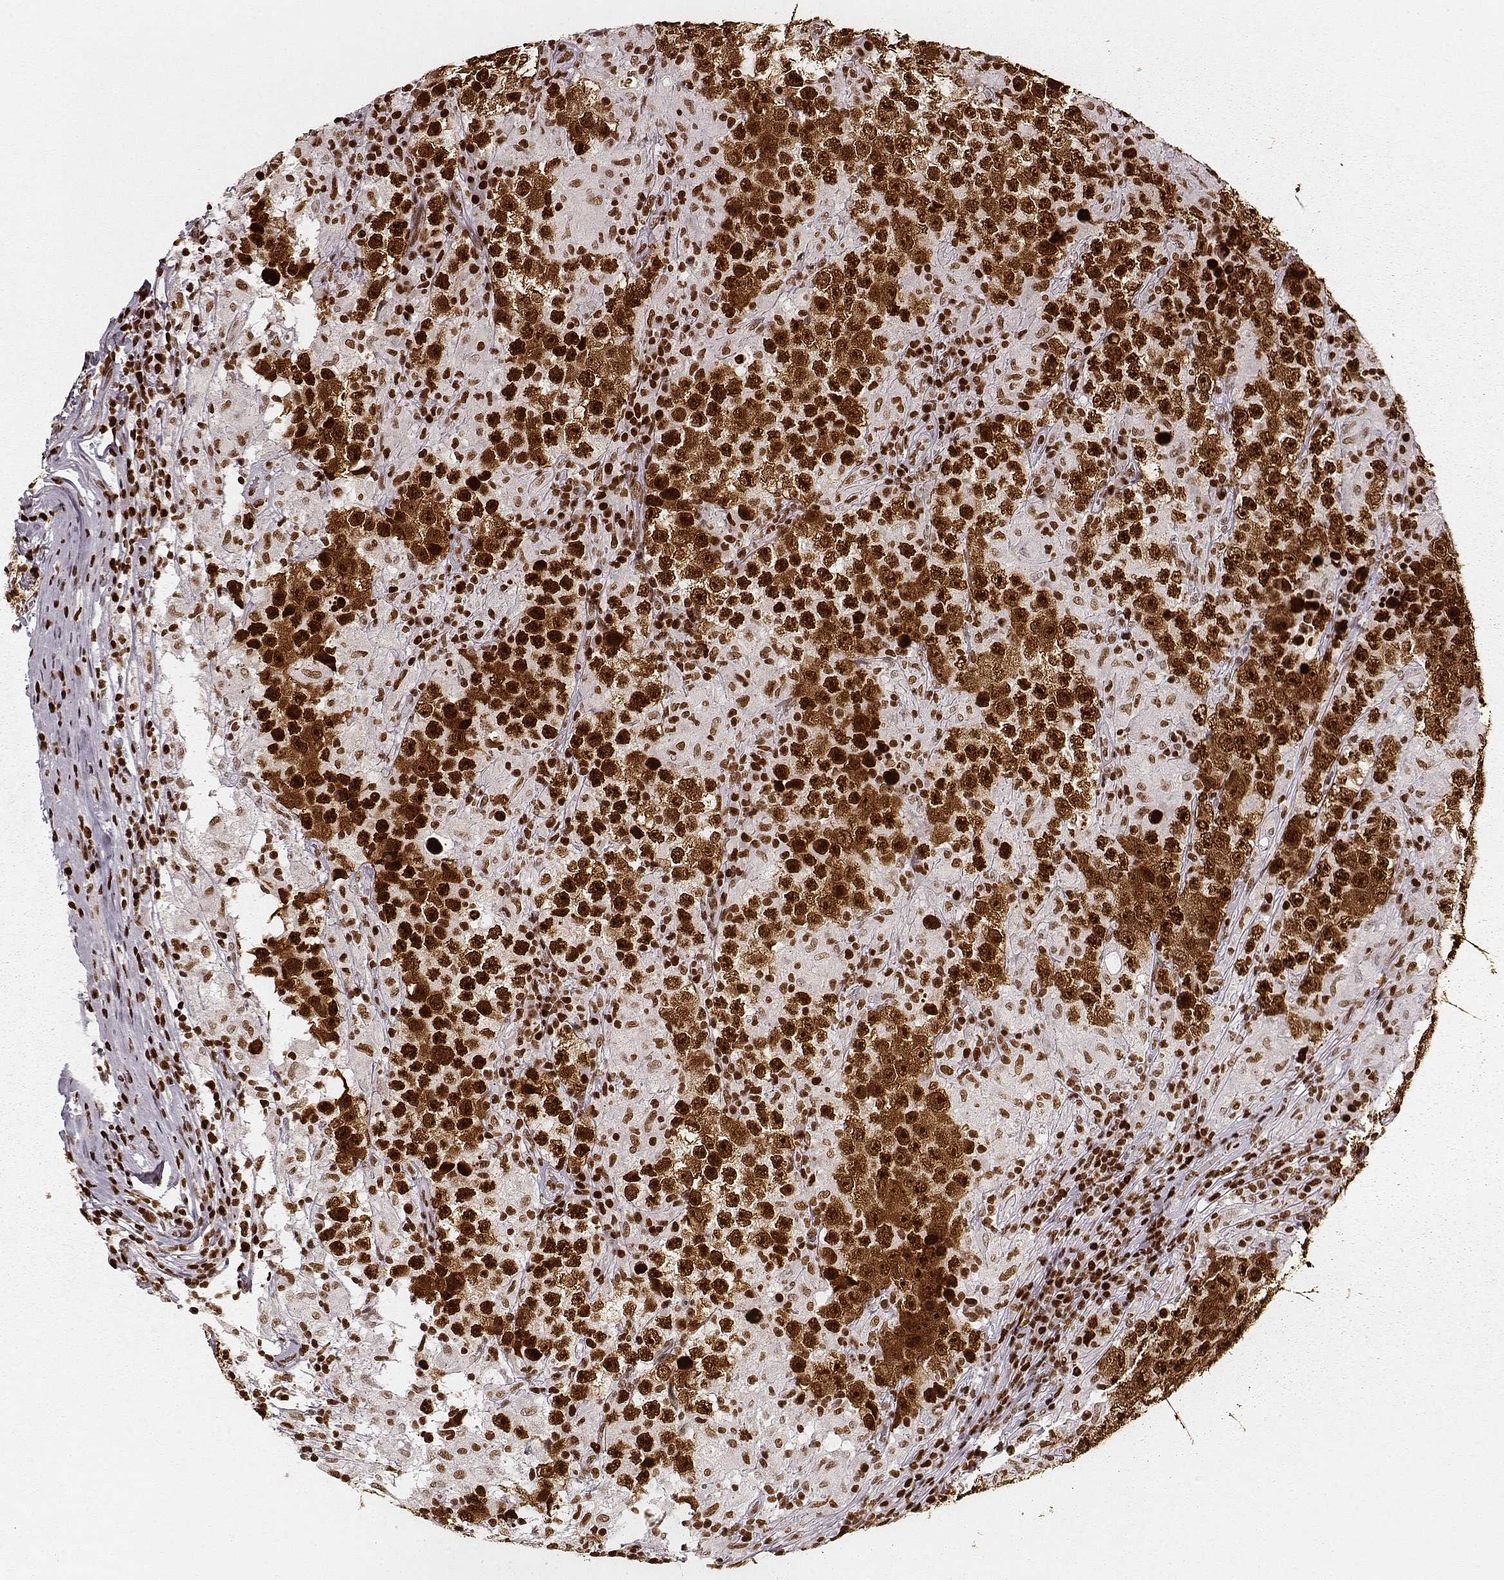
{"staining": {"intensity": "strong", "quantity": ">75%", "location": "nuclear"}, "tissue": "testis cancer", "cell_type": "Tumor cells", "image_type": "cancer", "snomed": [{"axis": "morphology", "description": "Seminoma, NOS"}, {"axis": "morphology", "description": "Carcinoma, Embryonal, NOS"}, {"axis": "topography", "description": "Testis"}], "caption": "Protein positivity by immunohistochemistry (IHC) shows strong nuclear positivity in about >75% of tumor cells in seminoma (testis). (IHC, brightfield microscopy, high magnification).", "gene": "PARP1", "patient": {"sex": "male", "age": 41}}